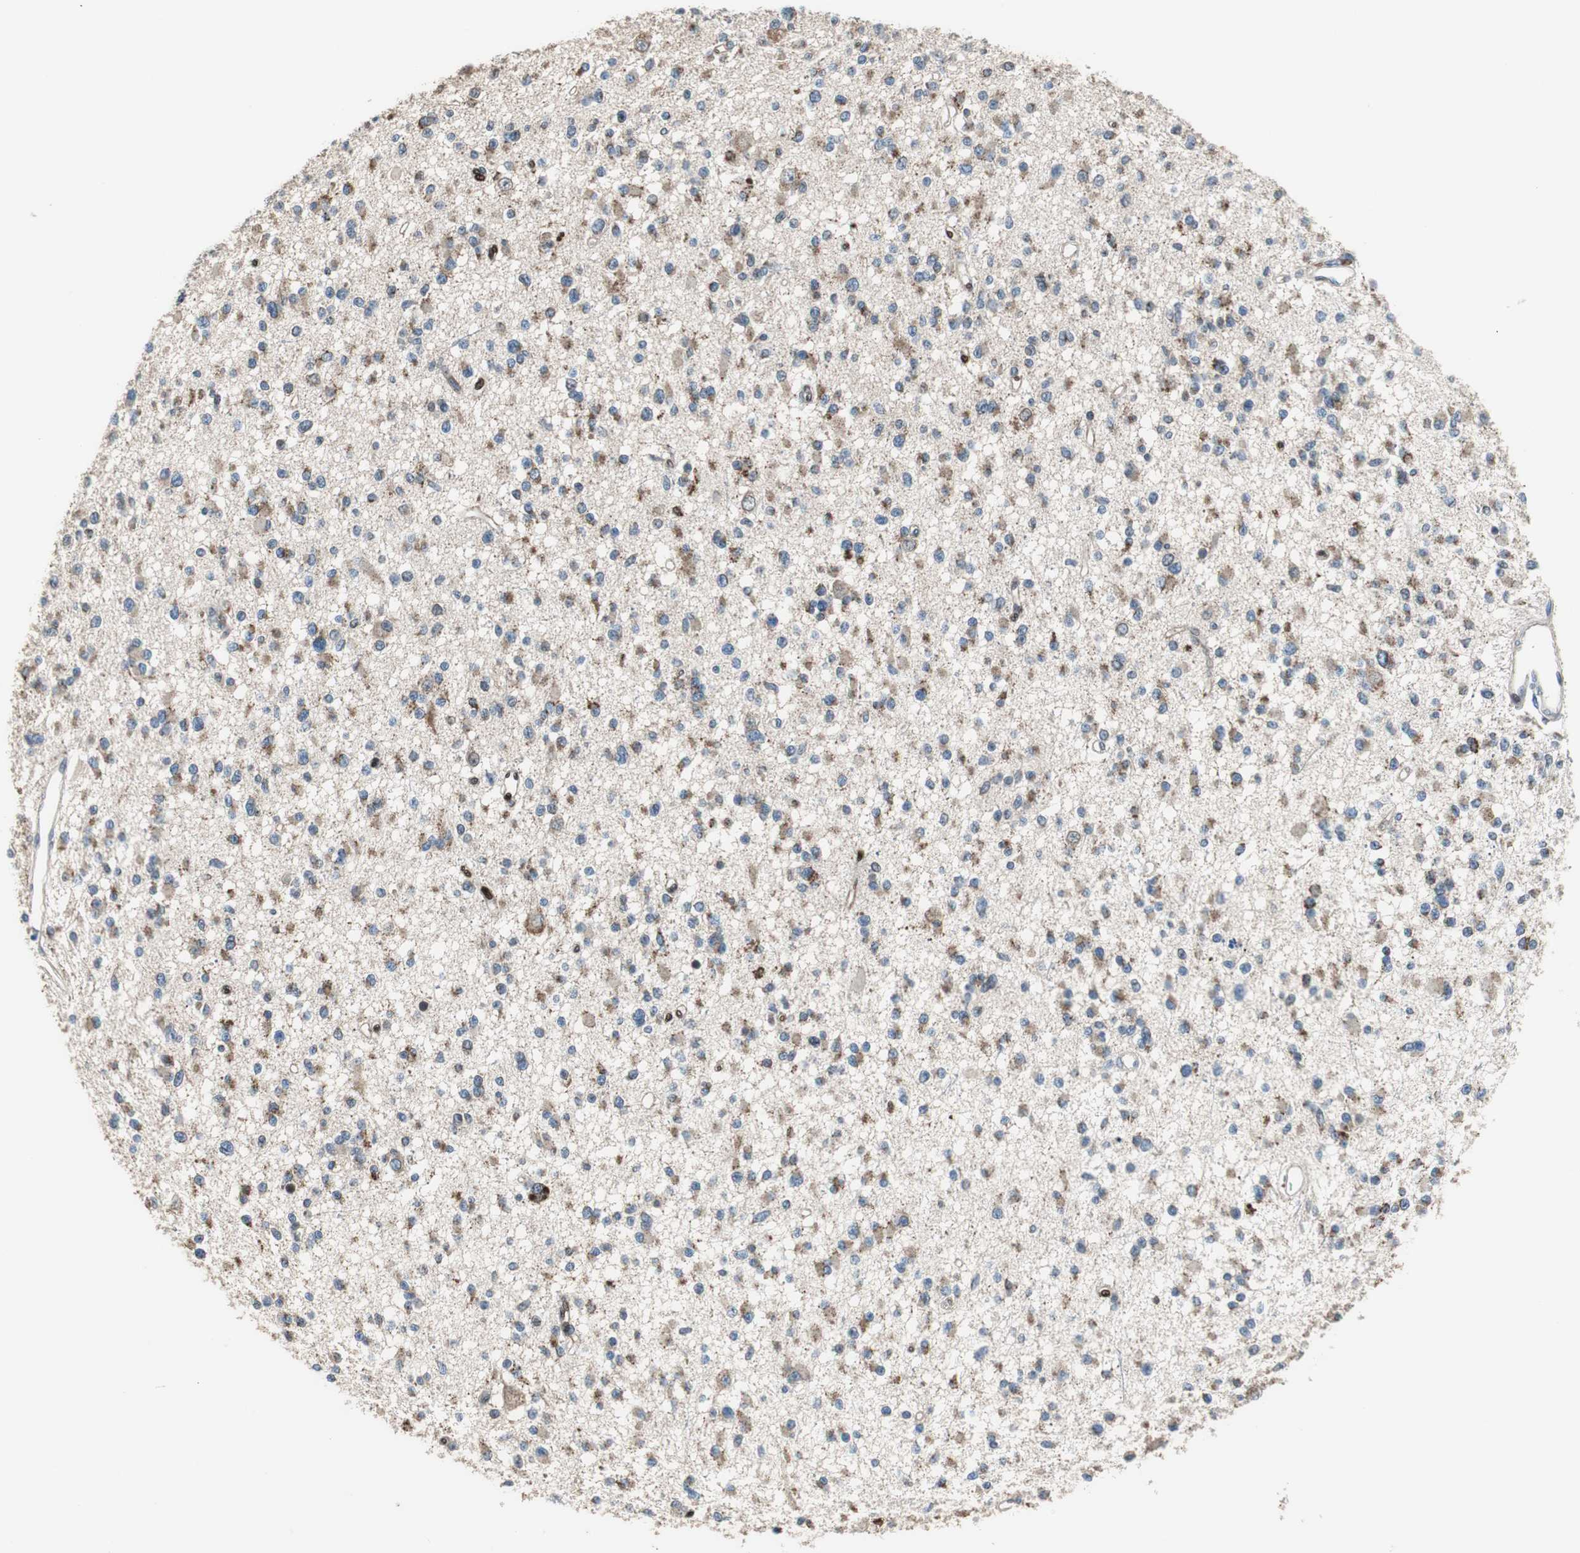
{"staining": {"intensity": "moderate", "quantity": ">75%", "location": "cytoplasmic/membranous"}, "tissue": "glioma", "cell_type": "Tumor cells", "image_type": "cancer", "snomed": [{"axis": "morphology", "description": "Glioma, malignant, Low grade"}, {"axis": "topography", "description": "Brain"}], "caption": "Tumor cells demonstrate medium levels of moderate cytoplasmic/membranous positivity in about >75% of cells in malignant low-grade glioma.", "gene": "PI4KB", "patient": {"sex": "female", "age": 22}}